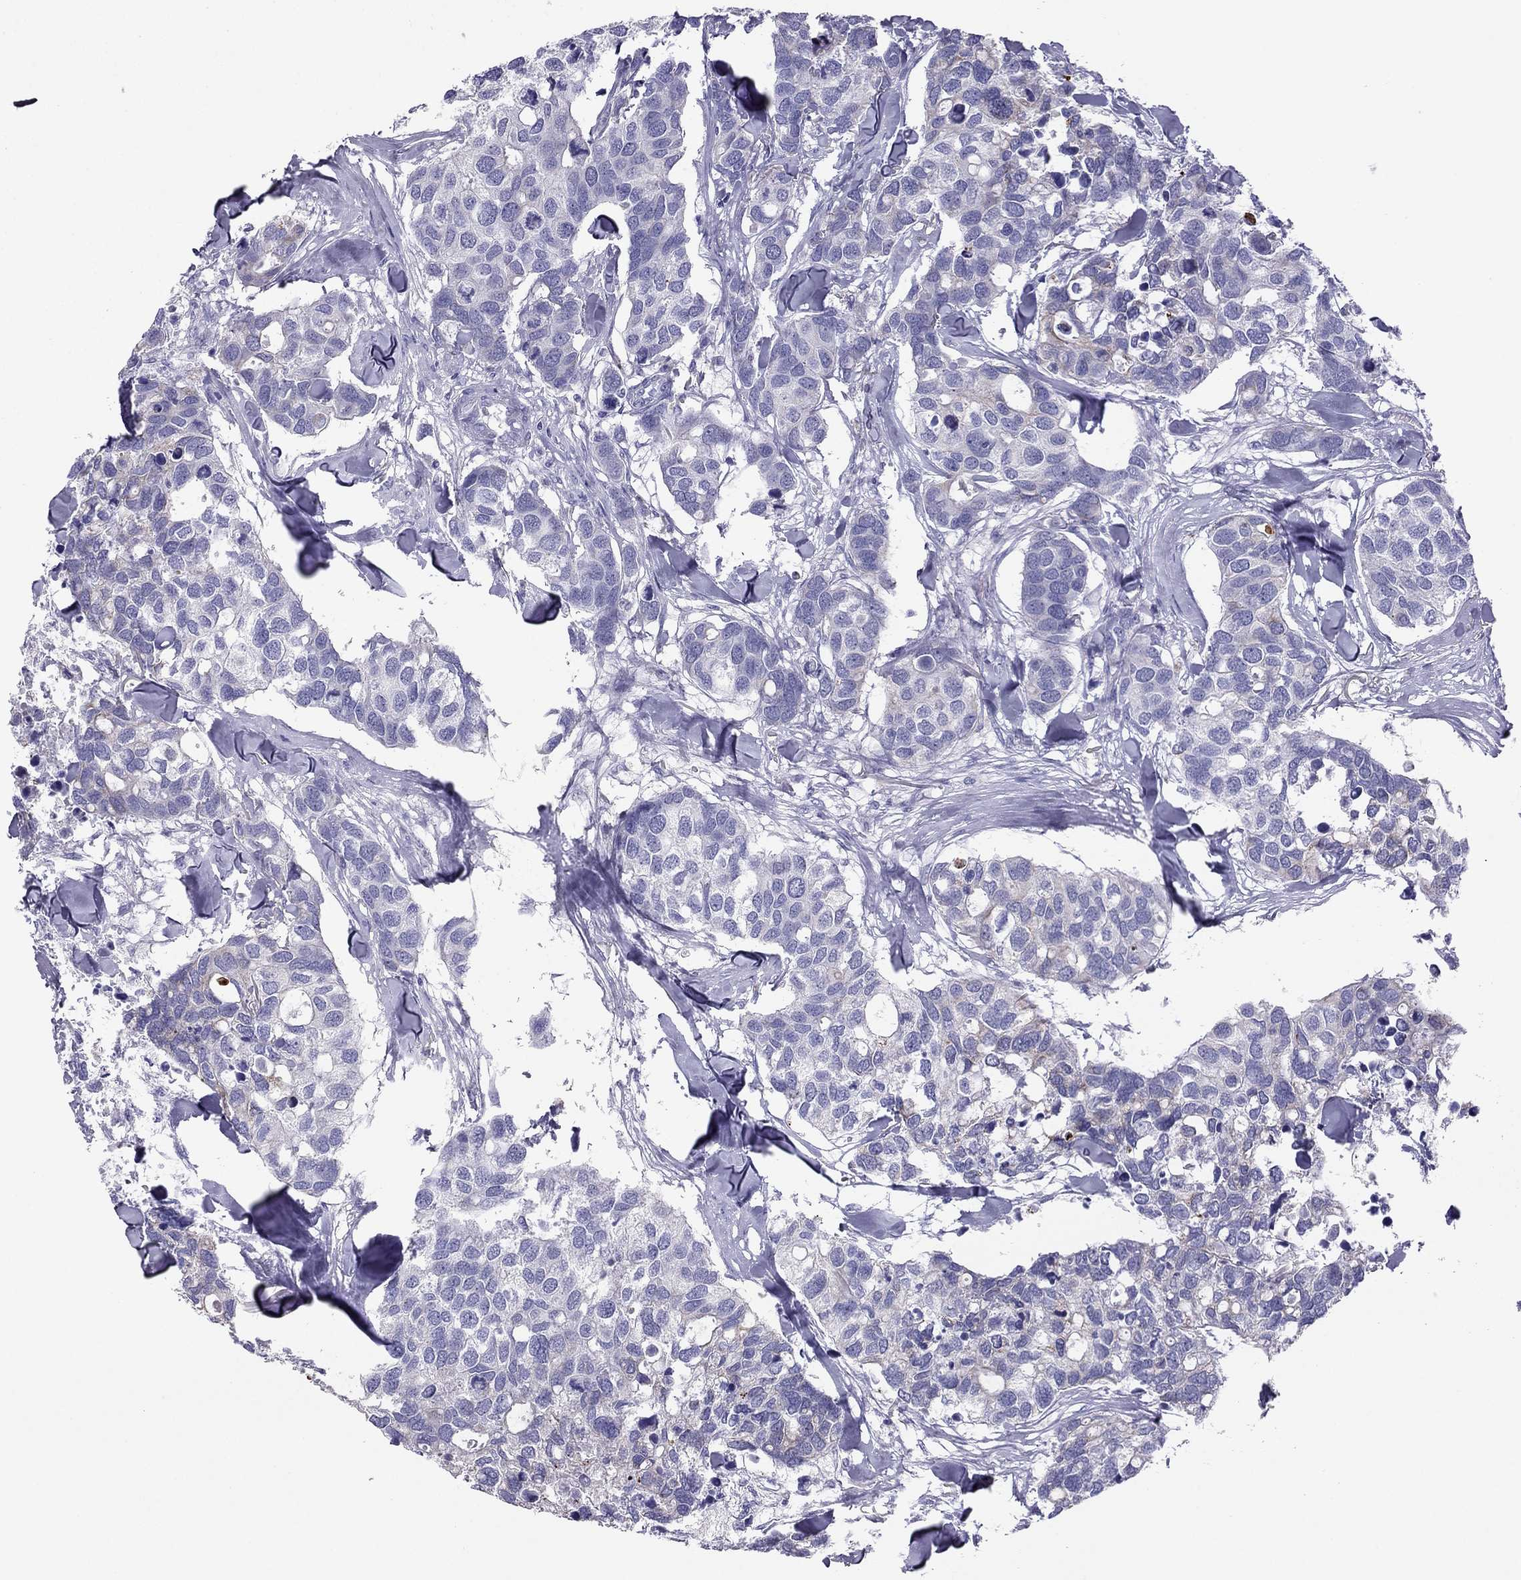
{"staining": {"intensity": "weak", "quantity": "<25%", "location": "cytoplasmic/membranous"}, "tissue": "breast cancer", "cell_type": "Tumor cells", "image_type": "cancer", "snomed": [{"axis": "morphology", "description": "Duct carcinoma"}, {"axis": "topography", "description": "Breast"}], "caption": "Tumor cells are negative for protein expression in human breast intraductal carcinoma. (IHC, brightfield microscopy, high magnification).", "gene": "MAEL", "patient": {"sex": "female", "age": 83}}